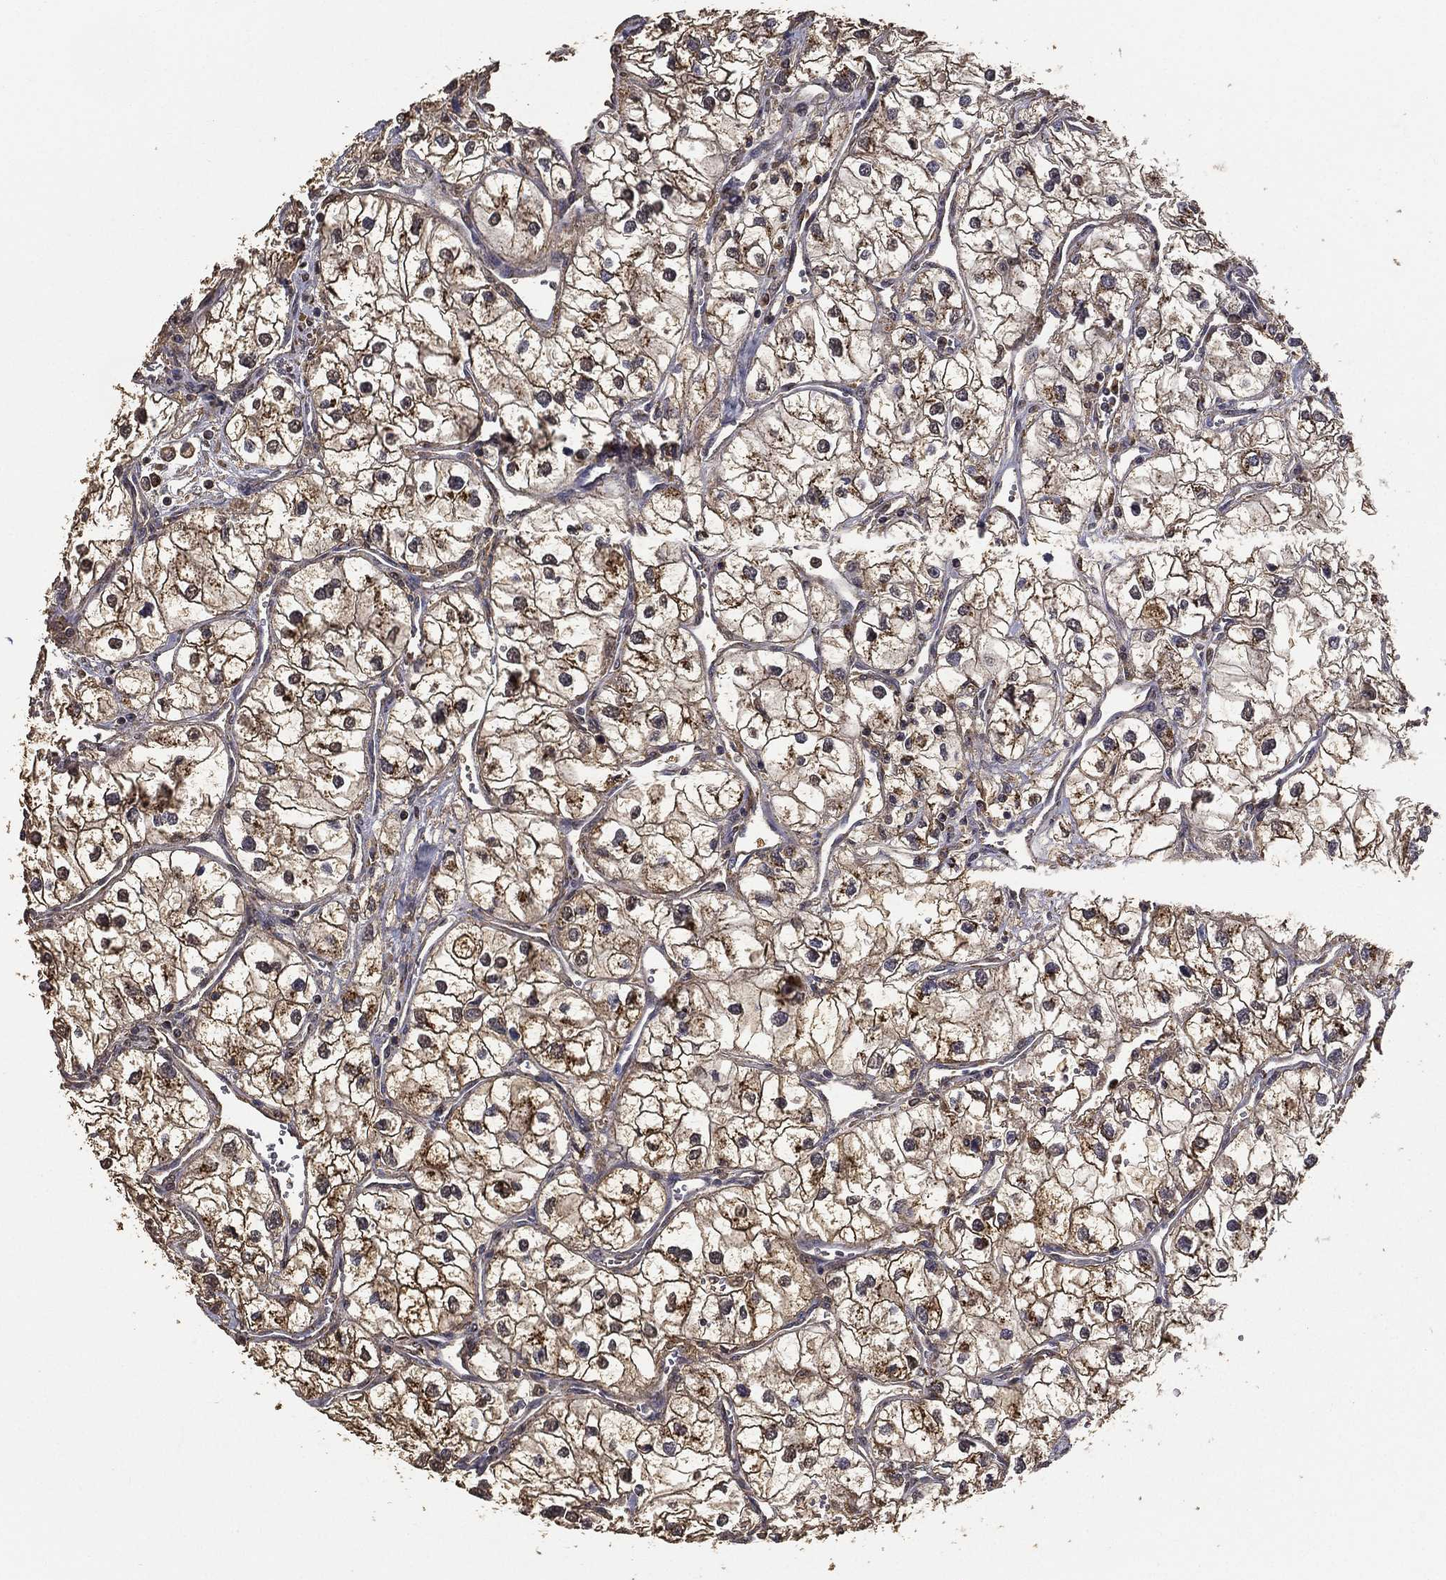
{"staining": {"intensity": "weak", "quantity": ">75%", "location": "cytoplasmic/membranous"}, "tissue": "renal cancer", "cell_type": "Tumor cells", "image_type": "cancer", "snomed": [{"axis": "morphology", "description": "Adenocarcinoma, NOS"}, {"axis": "topography", "description": "Kidney"}], "caption": "A high-resolution photomicrograph shows immunohistochemistry (IHC) staining of renal adenocarcinoma, which shows weak cytoplasmic/membranous expression in approximately >75% of tumor cells.", "gene": "GPR183", "patient": {"sex": "male", "age": 59}}